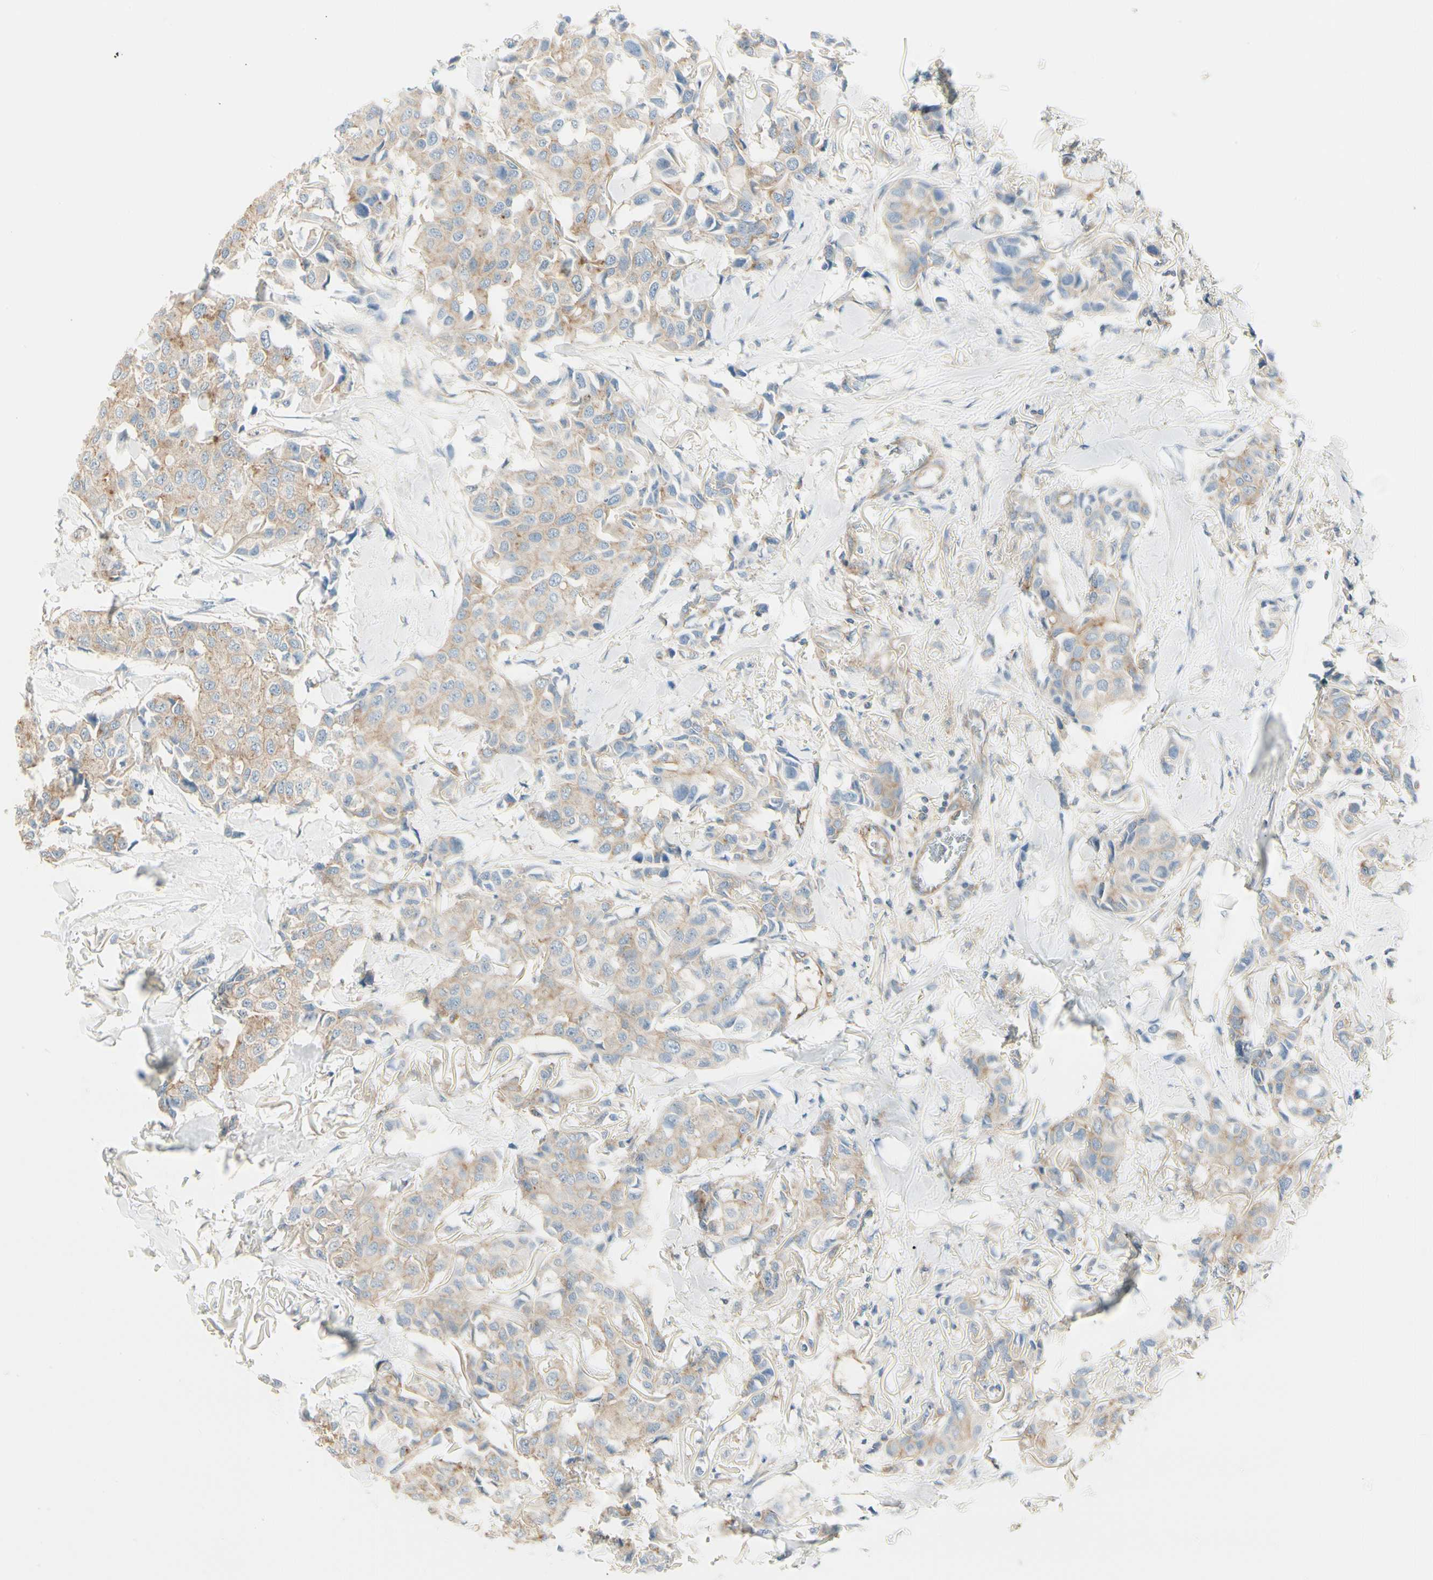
{"staining": {"intensity": "weak", "quantity": ">75%", "location": "cytoplasmic/membranous"}, "tissue": "breast cancer", "cell_type": "Tumor cells", "image_type": "cancer", "snomed": [{"axis": "morphology", "description": "Duct carcinoma"}, {"axis": "topography", "description": "Breast"}], "caption": "Immunohistochemical staining of human breast infiltrating ductal carcinoma demonstrates low levels of weak cytoplasmic/membranous staining in approximately >75% of tumor cells.", "gene": "AGFG1", "patient": {"sex": "female", "age": 80}}